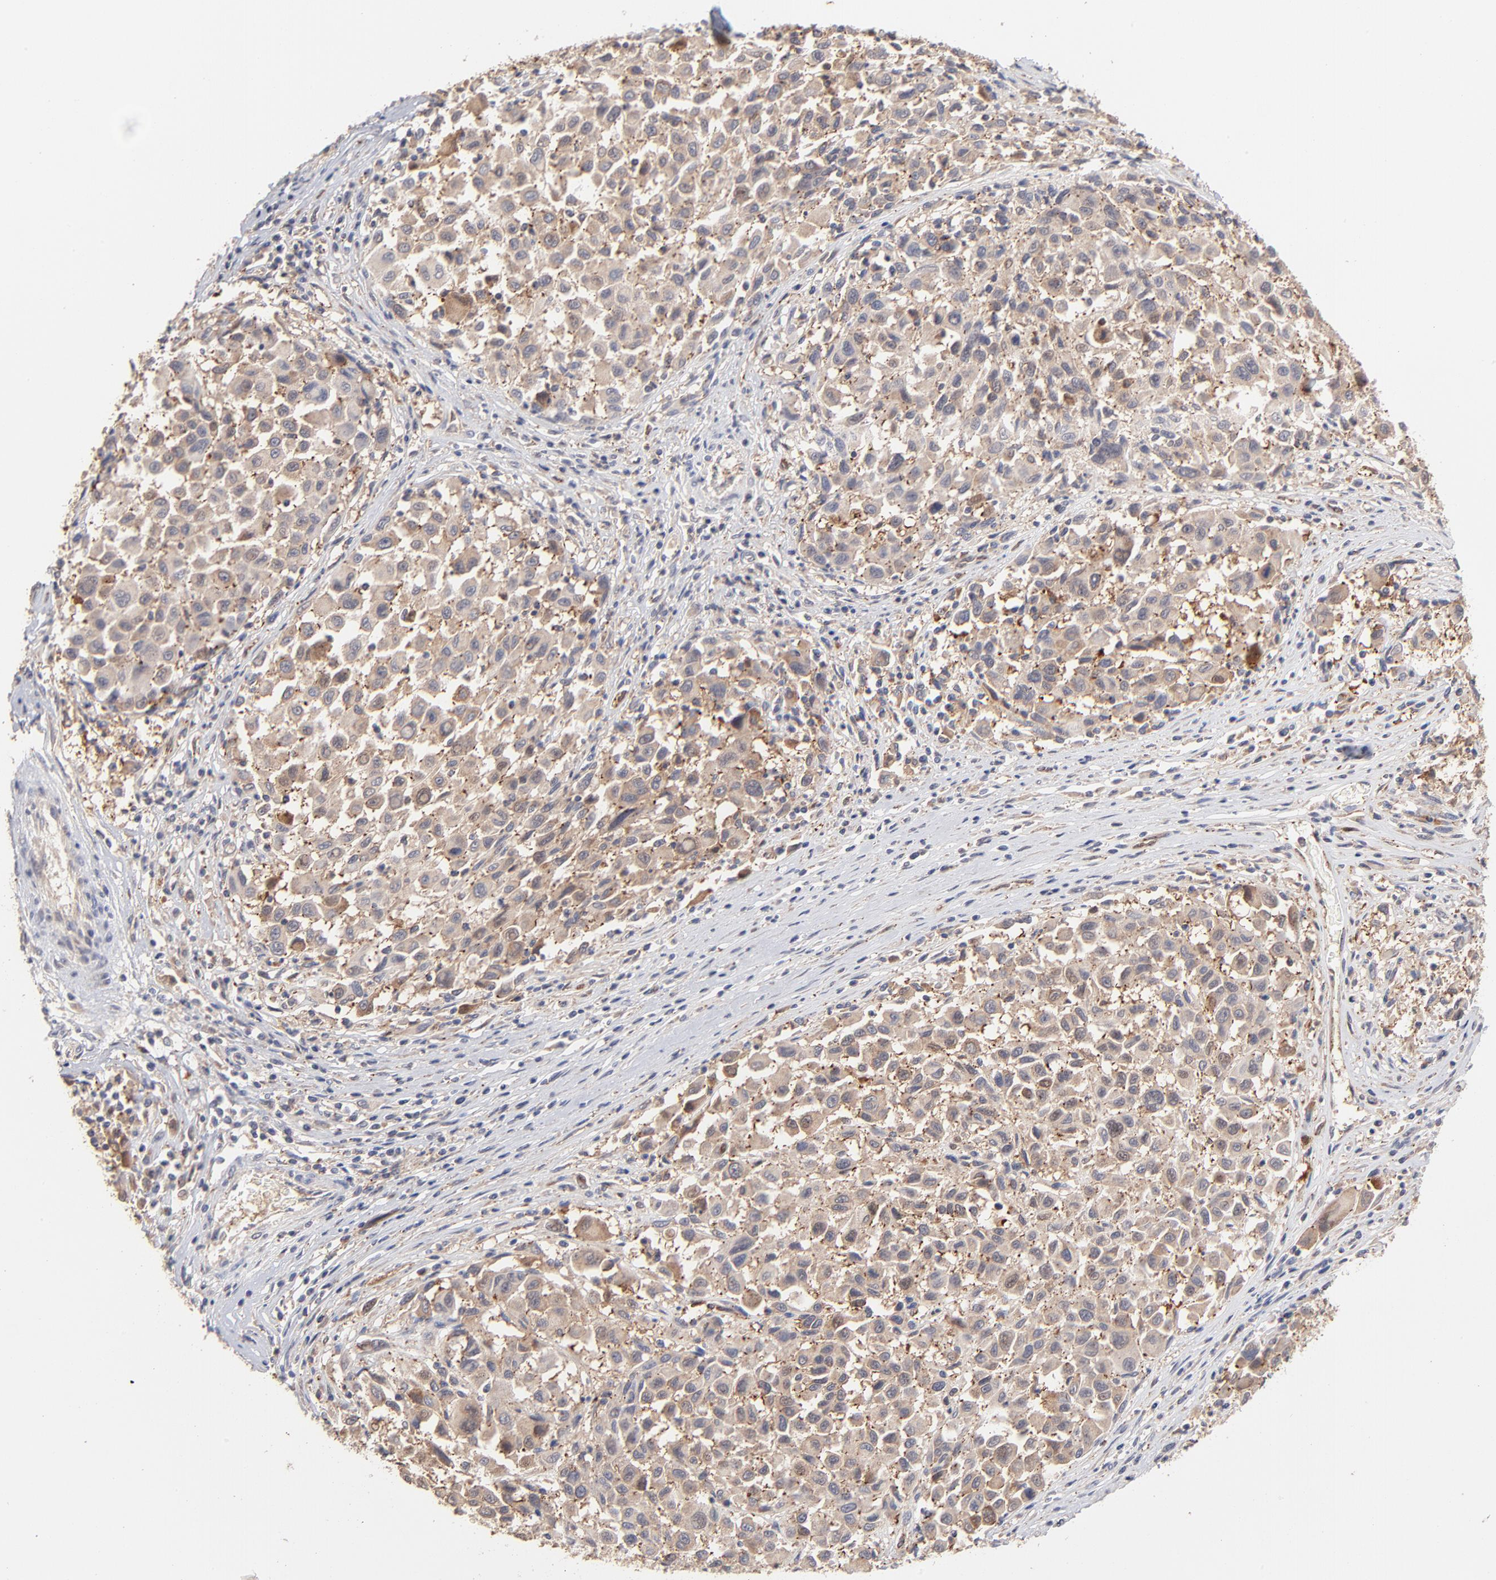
{"staining": {"intensity": "moderate", "quantity": ">75%", "location": "cytoplasmic/membranous"}, "tissue": "melanoma", "cell_type": "Tumor cells", "image_type": "cancer", "snomed": [{"axis": "morphology", "description": "Malignant melanoma, Metastatic site"}, {"axis": "topography", "description": "Lymph node"}], "caption": "Brown immunohistochemical staining in human malignant melanoma (metastatic site) reveals moderate cytoplasmic/membranous positivity in approximately >75% of tumor cells.", "gene": "IVNS1ABP", "patient": {"sex": "male", "age": 61}}